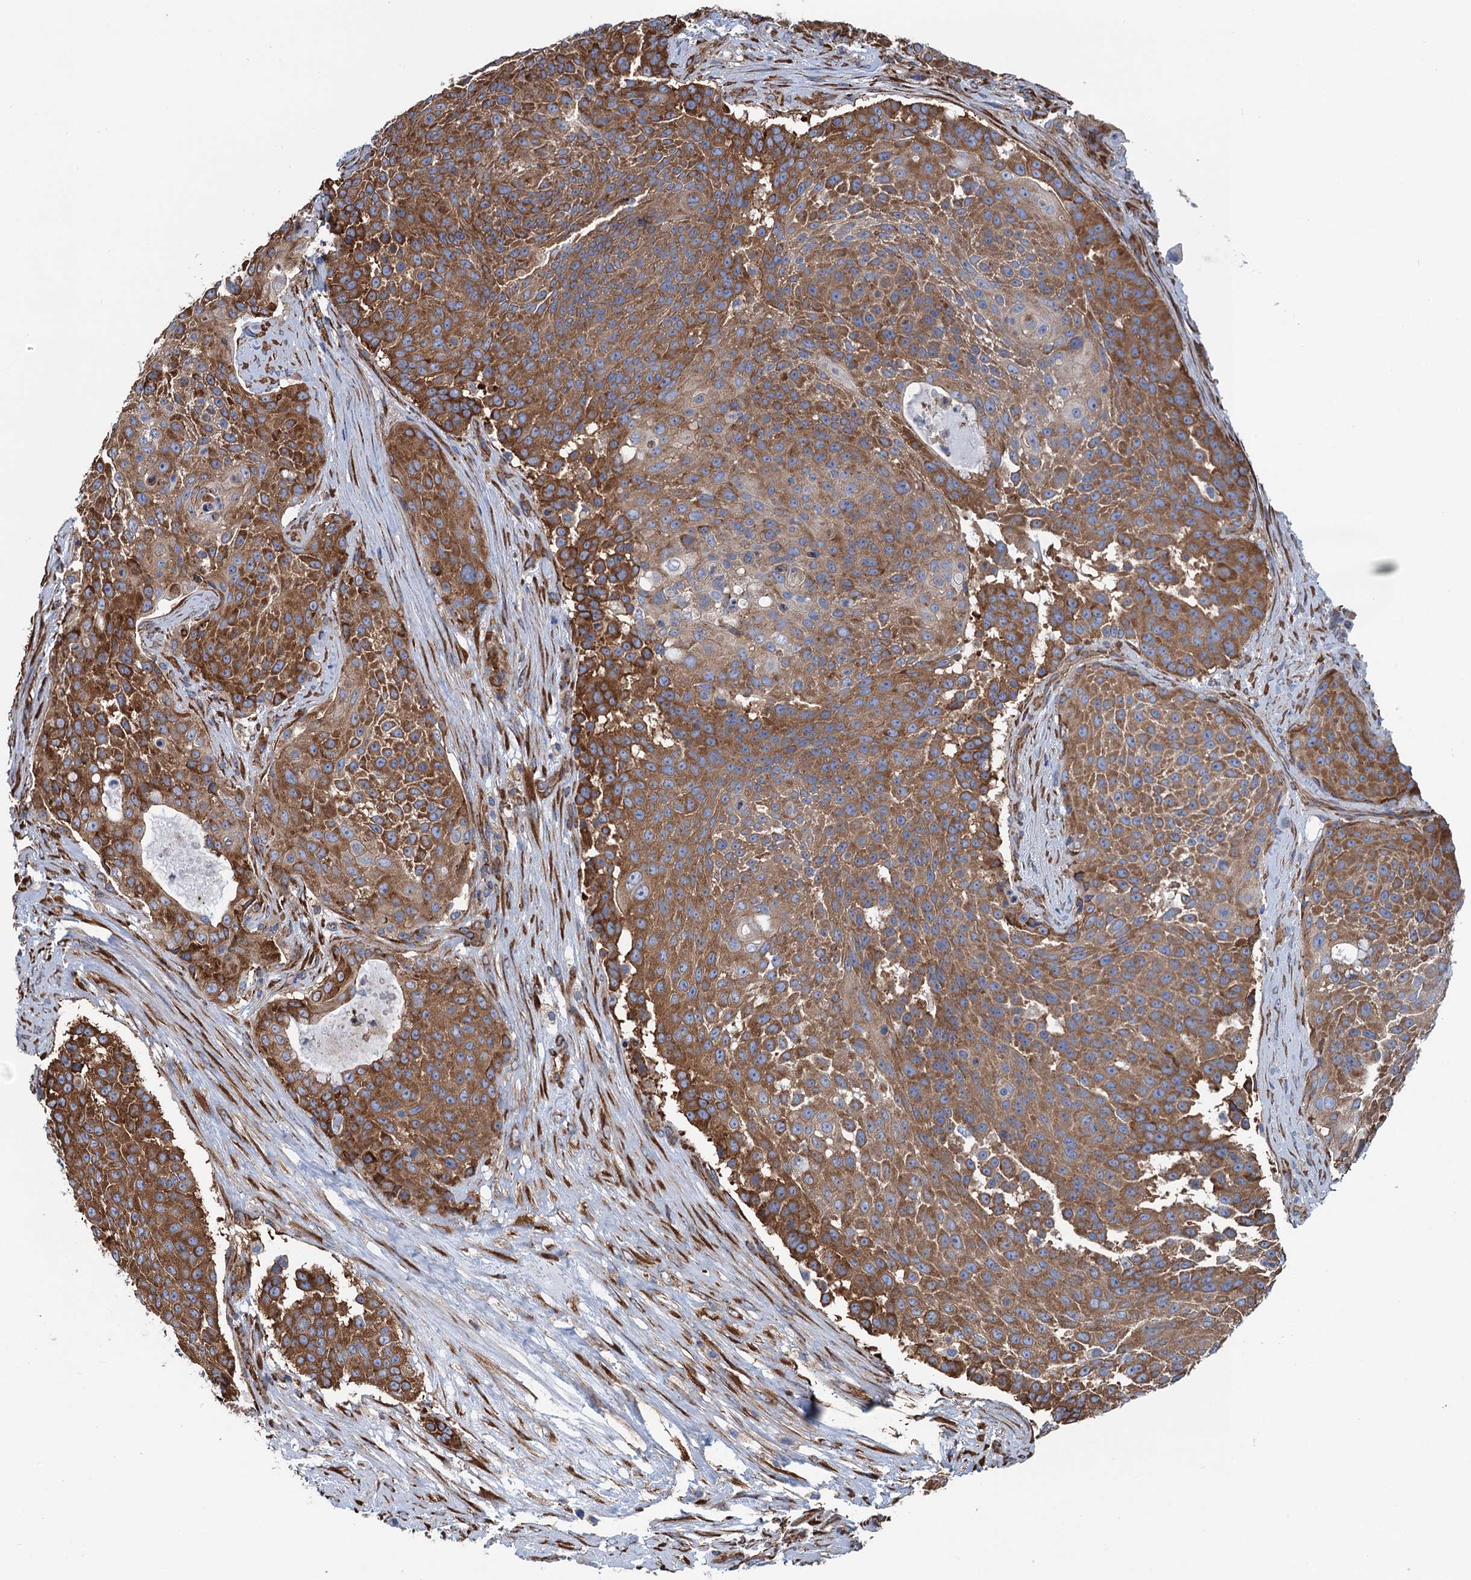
{"staining": {"intensity": "moderate", "quantity": ">75%", "location": "cytoplasmic/membranous"}, "tissue": "urothelial cancer", "cell_type": "Tumor cells", "image_type": "cancer", "snomed": [{"axis": "morphology", "description": "Urothelial carcinoma, High grade"}, {"axis": "topography", "description": "Urinary bladder"}], "caption": "Immunohistochemical staining of human urothelial carcinoma (high-grade) displays medium levels of moderate cytoplasmic/membranous expression in about >75% of tumor cells.", "gene": "SLC12A7", "patient": {"sex": "female", "age": 63}}